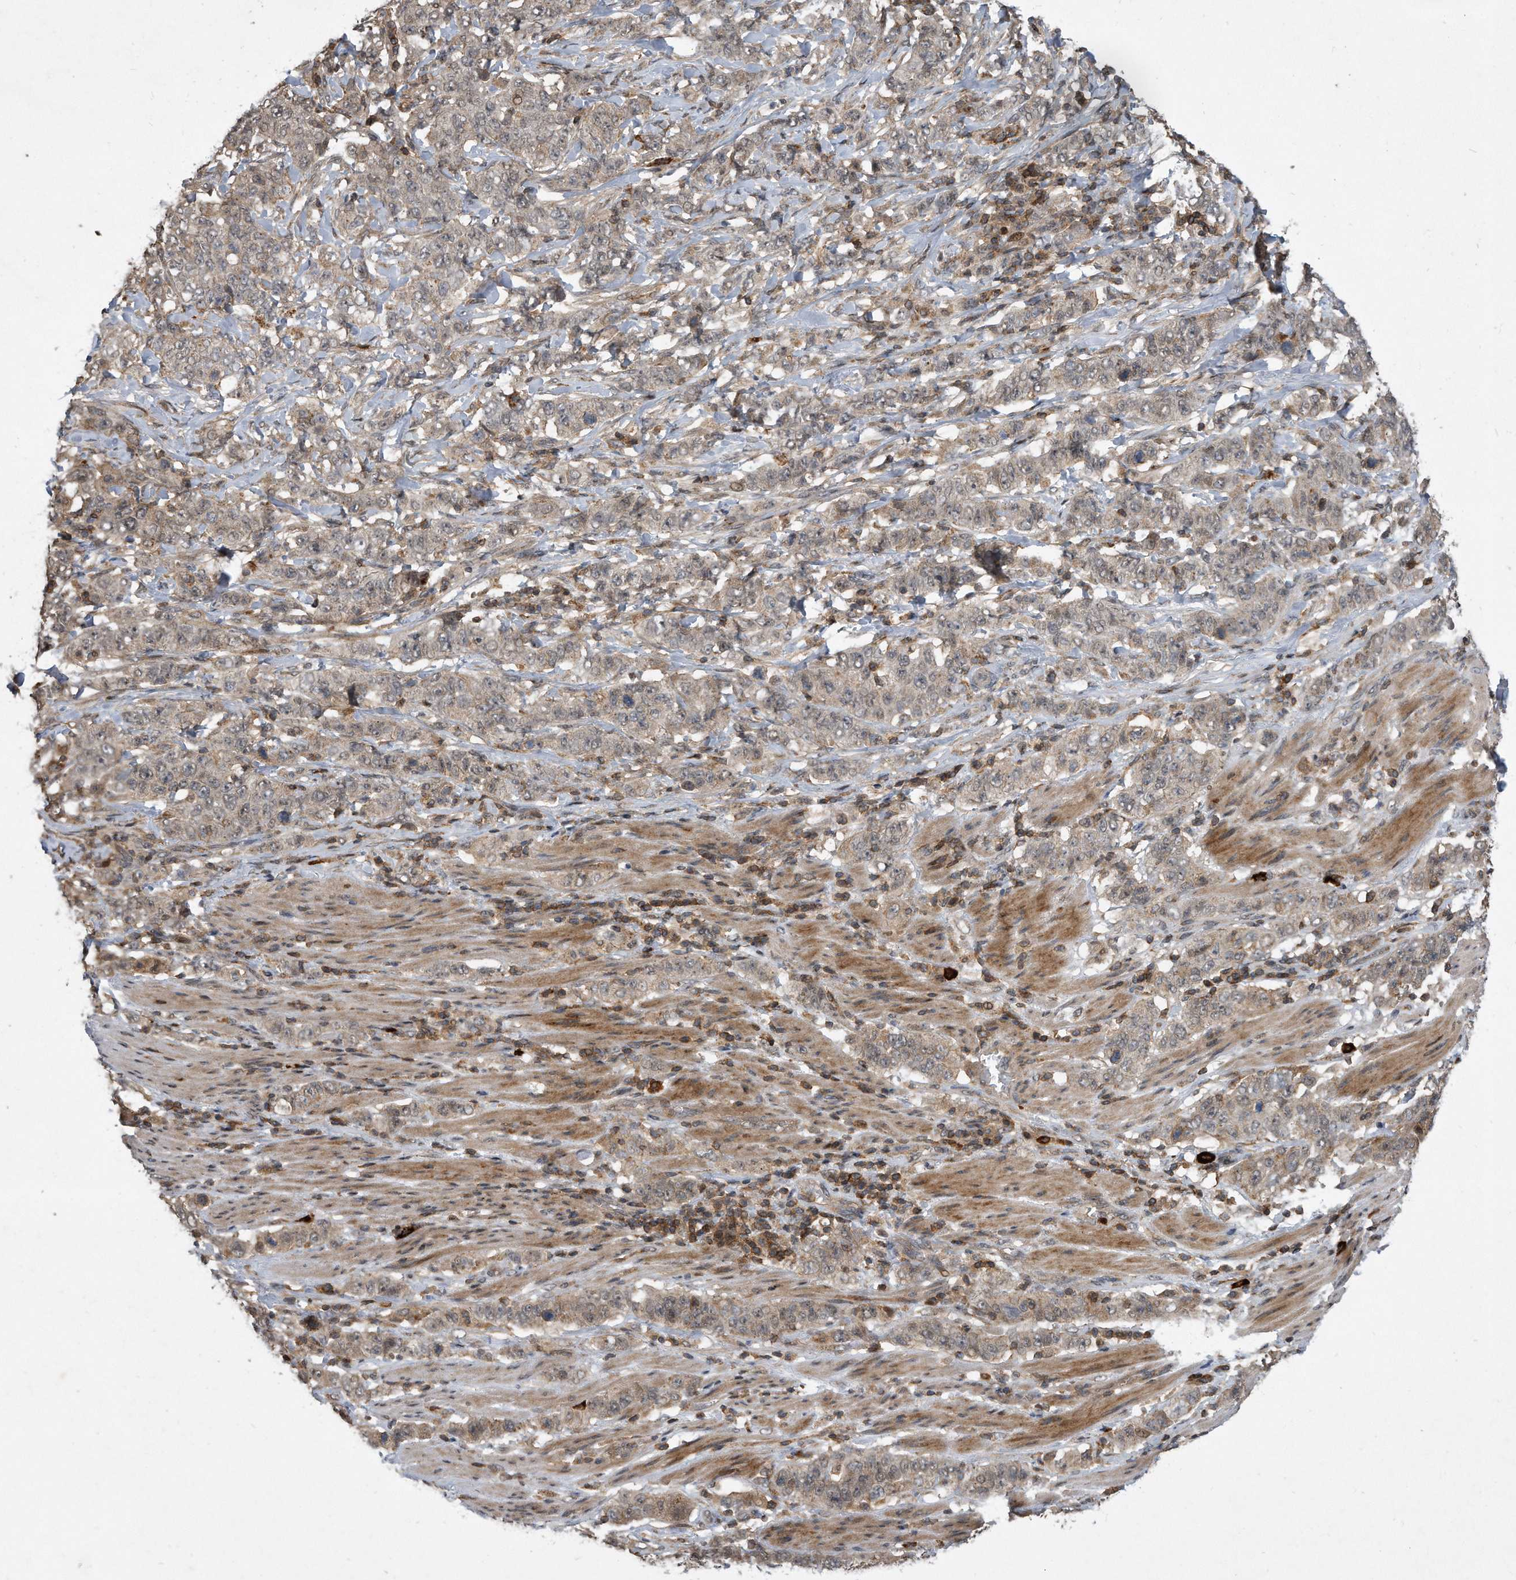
{"staining": {"intensity": "weak", "quantity": ">75%", "location": "cytoplasmic/membranous"}, "tissue": "stomach cancer", "cell_type": "Tumor cells", "image_type": "cancer", "snomed": [{"axis": "morphology", "description": "Adenocarcinoma, NOS"}, {"axis": "topography", "description": "Stomach"}], "caption": "Immunohistochemical staining of human stomach cancer (adenocarcinoma) displays weak cytoplasmic/membranous protein positivity in approximately >75% of tumor cells.", "gene": "PGBD2", "patient": {"sex": "male", "age": 48}}